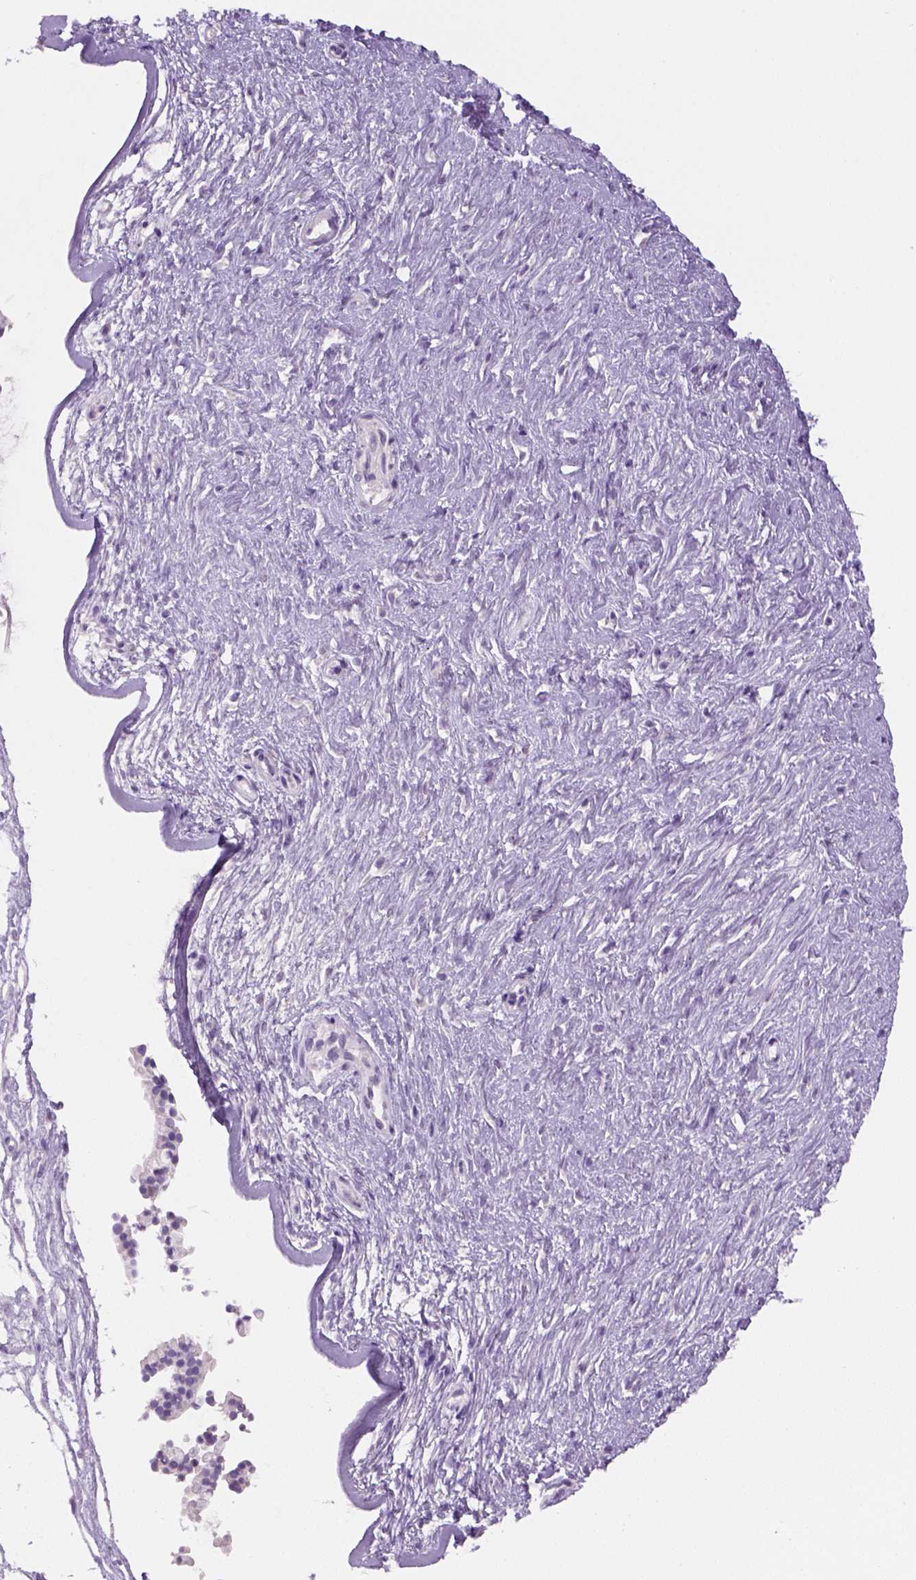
{"staining": {"intensity": "negative", "quantity": "none", "location": "none"}, "tissue": "nasopharynx", "cell_type": "Respiratory epithelial cells", "image_type": "normal", "snomed": [{"axis": "morphology", "description": "Normal tissue, NOS"}, {"axis": "topography", "description": "Nasopharynx"}], "caption": "Unremarkable nasopharynx was stained to show a protein in brown. There is no significant expression in respiratory epithelial cells.", "gene": "GFI1B", "patient": {"sex": "male", "age": 24}}